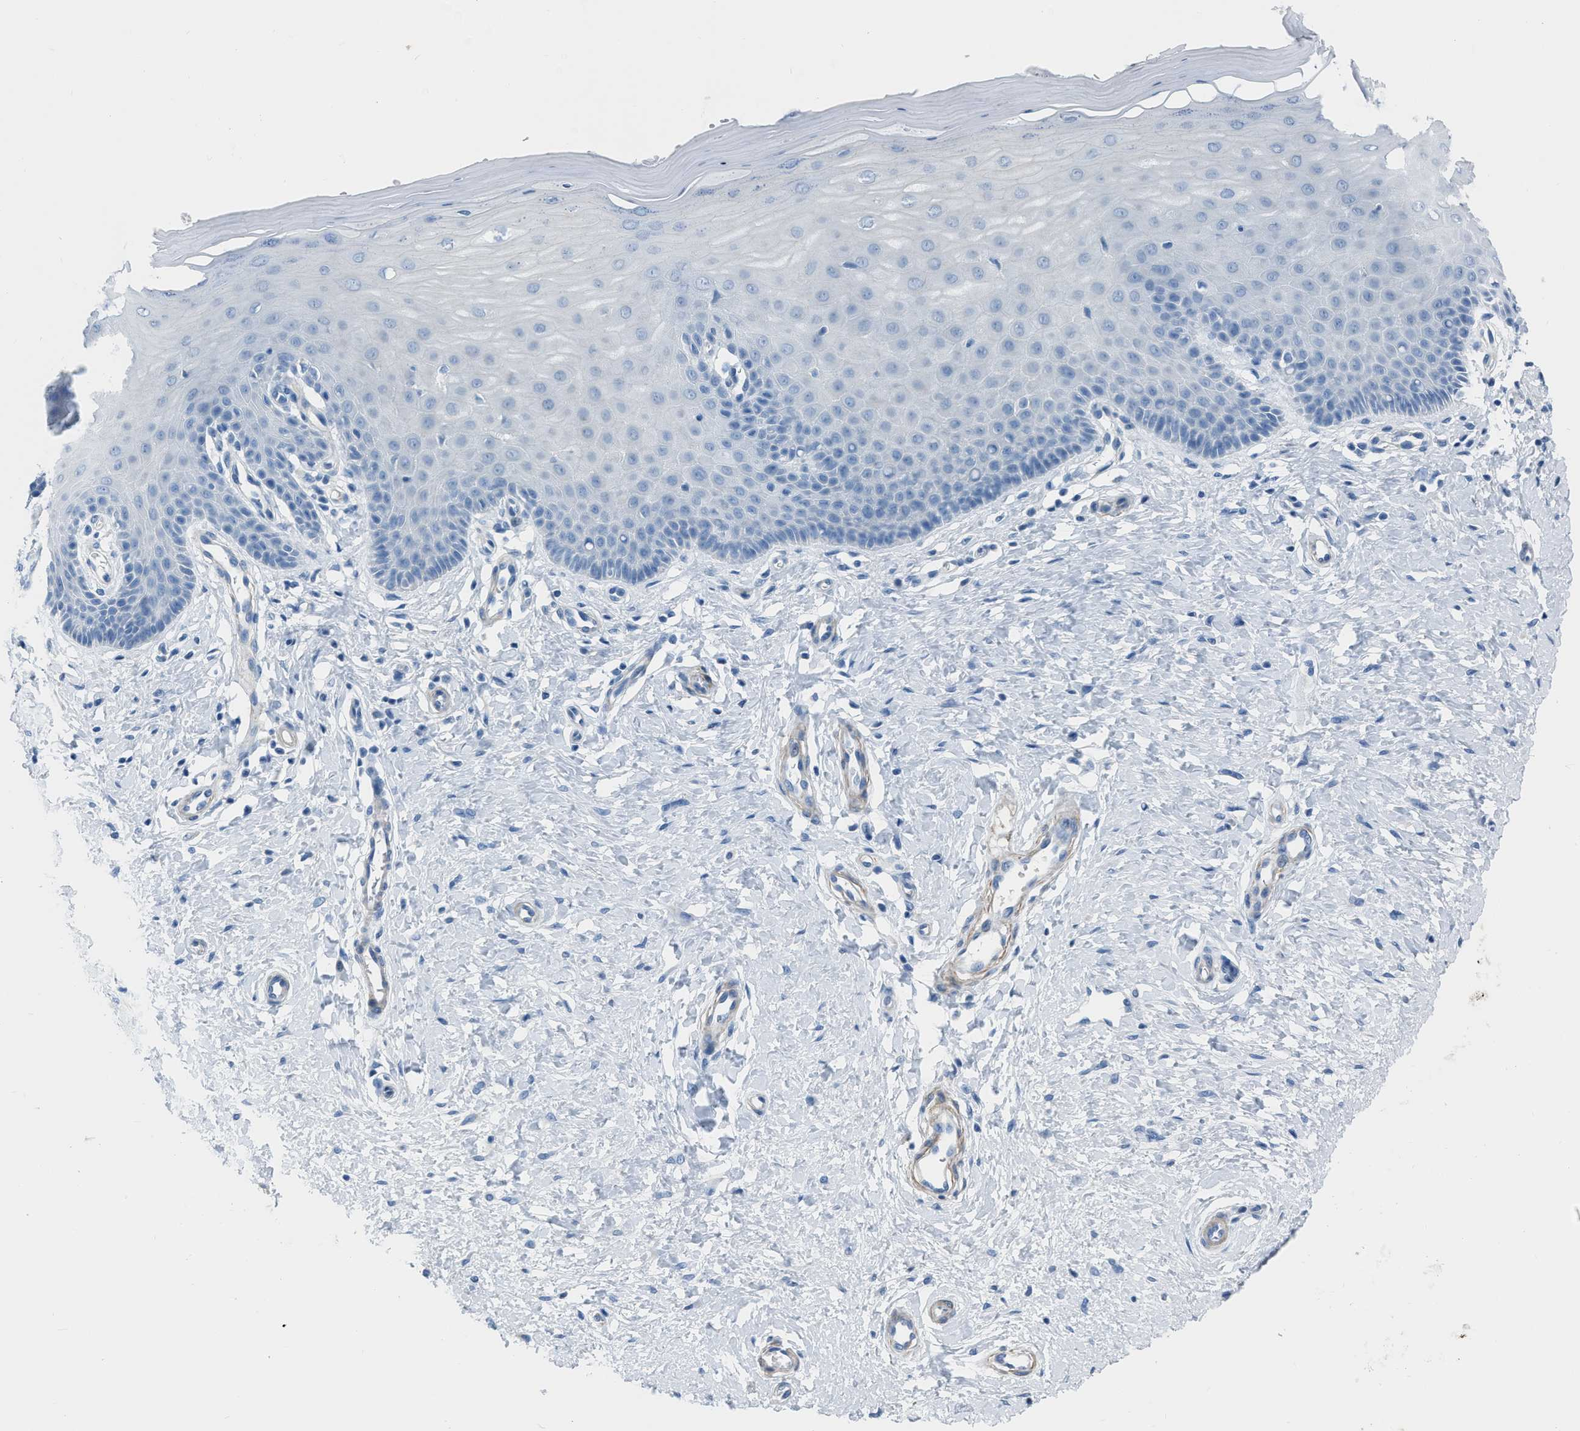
{"staining": {"intensity": "negative", "quantity": "none", "location": "none"}, "tissue": "cervix", "cell_type": "Glandular cells", "image_type": "normal", "snomed": [{"axis": "morphology", "description": "Normal tissue, NOS"}, {"axis": "topography", "description": "Cervix"}], "caption": "Immunohistochemistry of benign human cervix demonstrates no positivity in glandular cells.", "gene": "SPATC1L", "patient": {"sex": "female", "age": 55}}